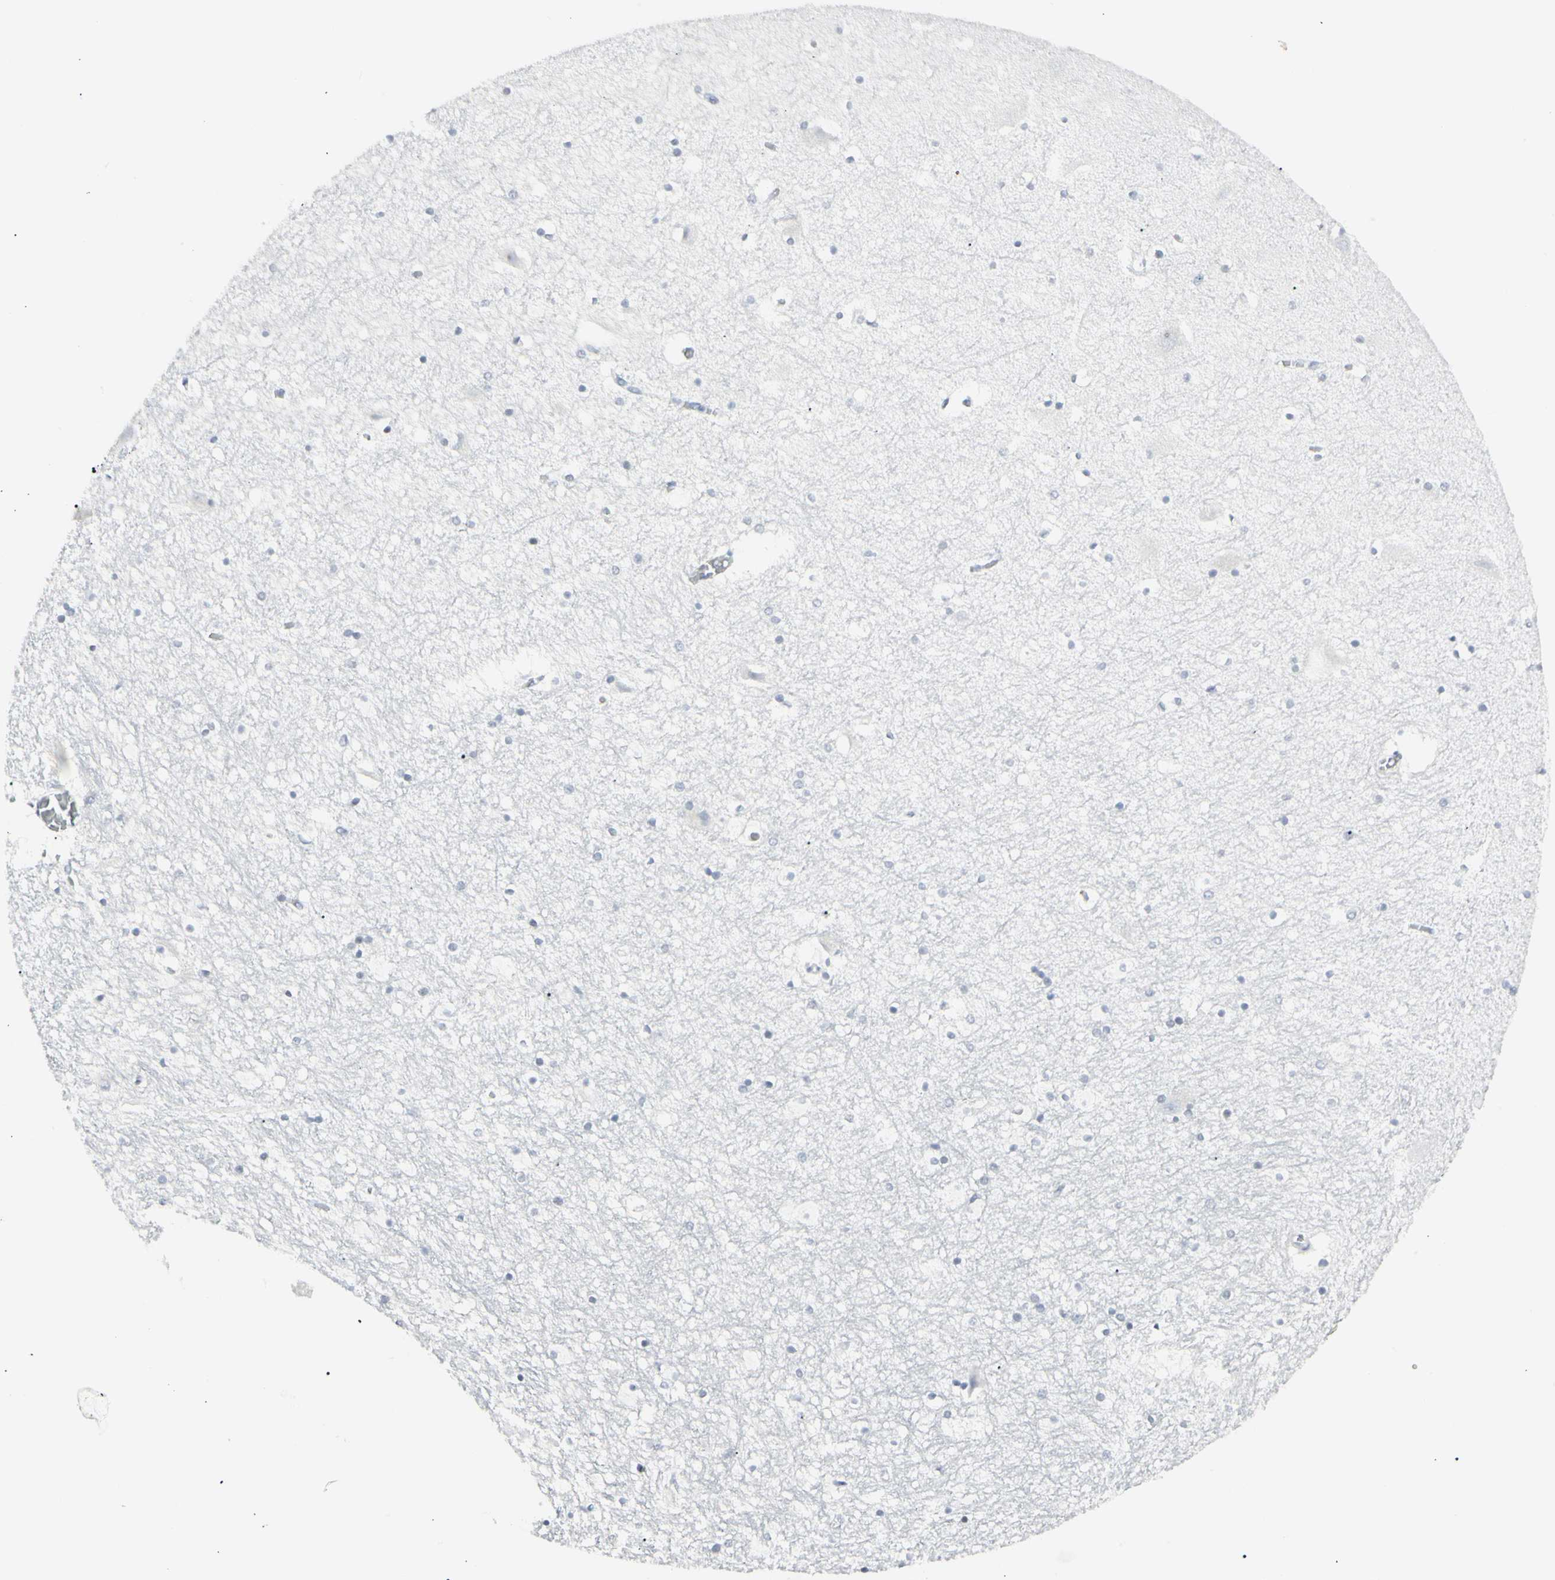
{"staining": {"intensity": "negative", "quantity": "none", "location": "none"}, "tissue": "hippocampus", "cell_type": "Glial cells", "image_type": "normal", "snomed": [{"axis": "morphology", "description": "Normal tissue, NOS"}, {"axis": "topography", "description": "Hippocampus"}], "caption": "Immunohistochemistry (IHC) of normal human hippocampus reveals no positivity in glial cells.", "gene": "ZBTB7B", "patient": {"sex": "male", "age": 45}}